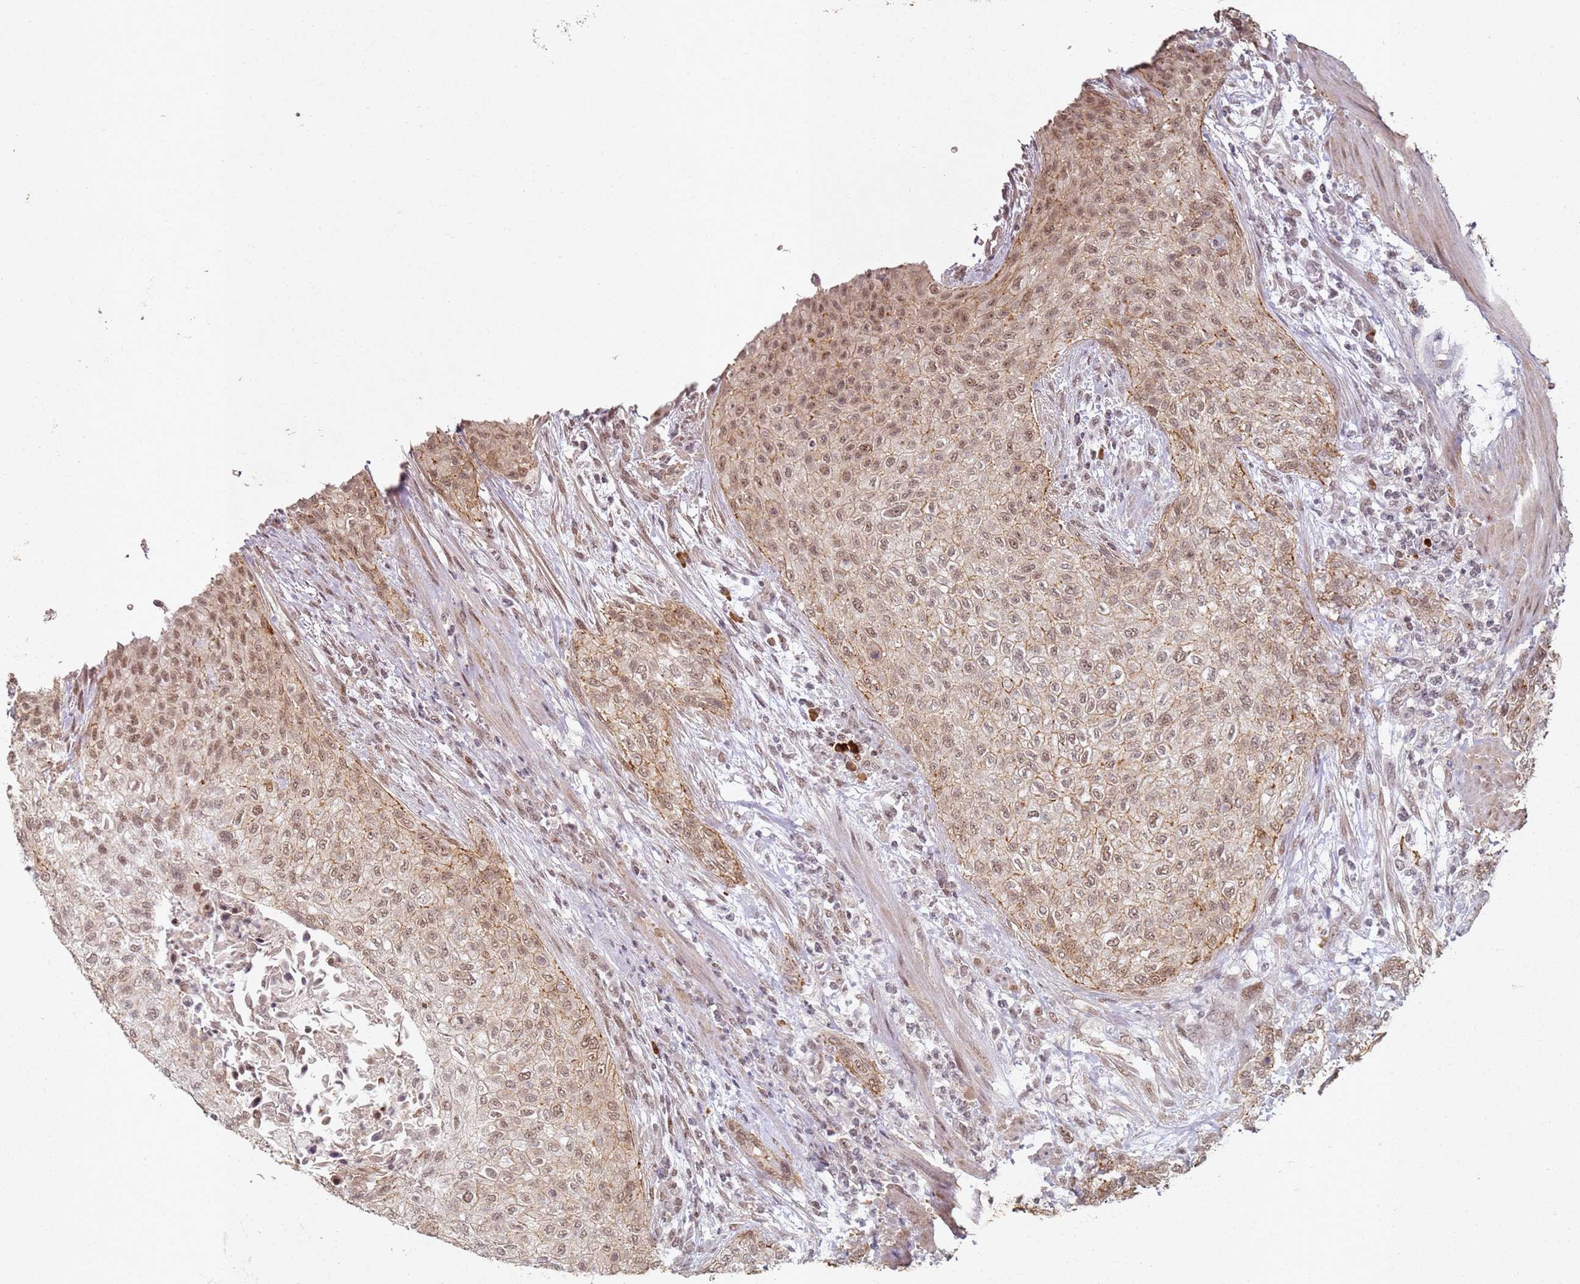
{"staining": {"intensity": "strong", "quantity": "25%-75%", "location": "cytoplasmic/membranous,nuclear"}, "tissue": "urothelial cancer", "cell_type": "Tumor cells", "image_type": "cancer", "snomed": [{"axis": "morphology", "description": "Normal tissue, NOS"}, {"axis": "morphology", "description": "Urothelial carcinoma, NOS"}, {"axis": "topography", "description": "Urinary bladder"}, {"axis": "topography", "description": "Peripheral nerve tissue"}], "caption": "This micrograph shows immunohistochemistry (IHC) staining of transitional cell carcinoma, with high strong cytoplasmic/membranous and nuclear expression in approximately 25%-75% of tumor cells.", "gene": "ATF6B", "patient": {"sex": "male", "age": 35}}